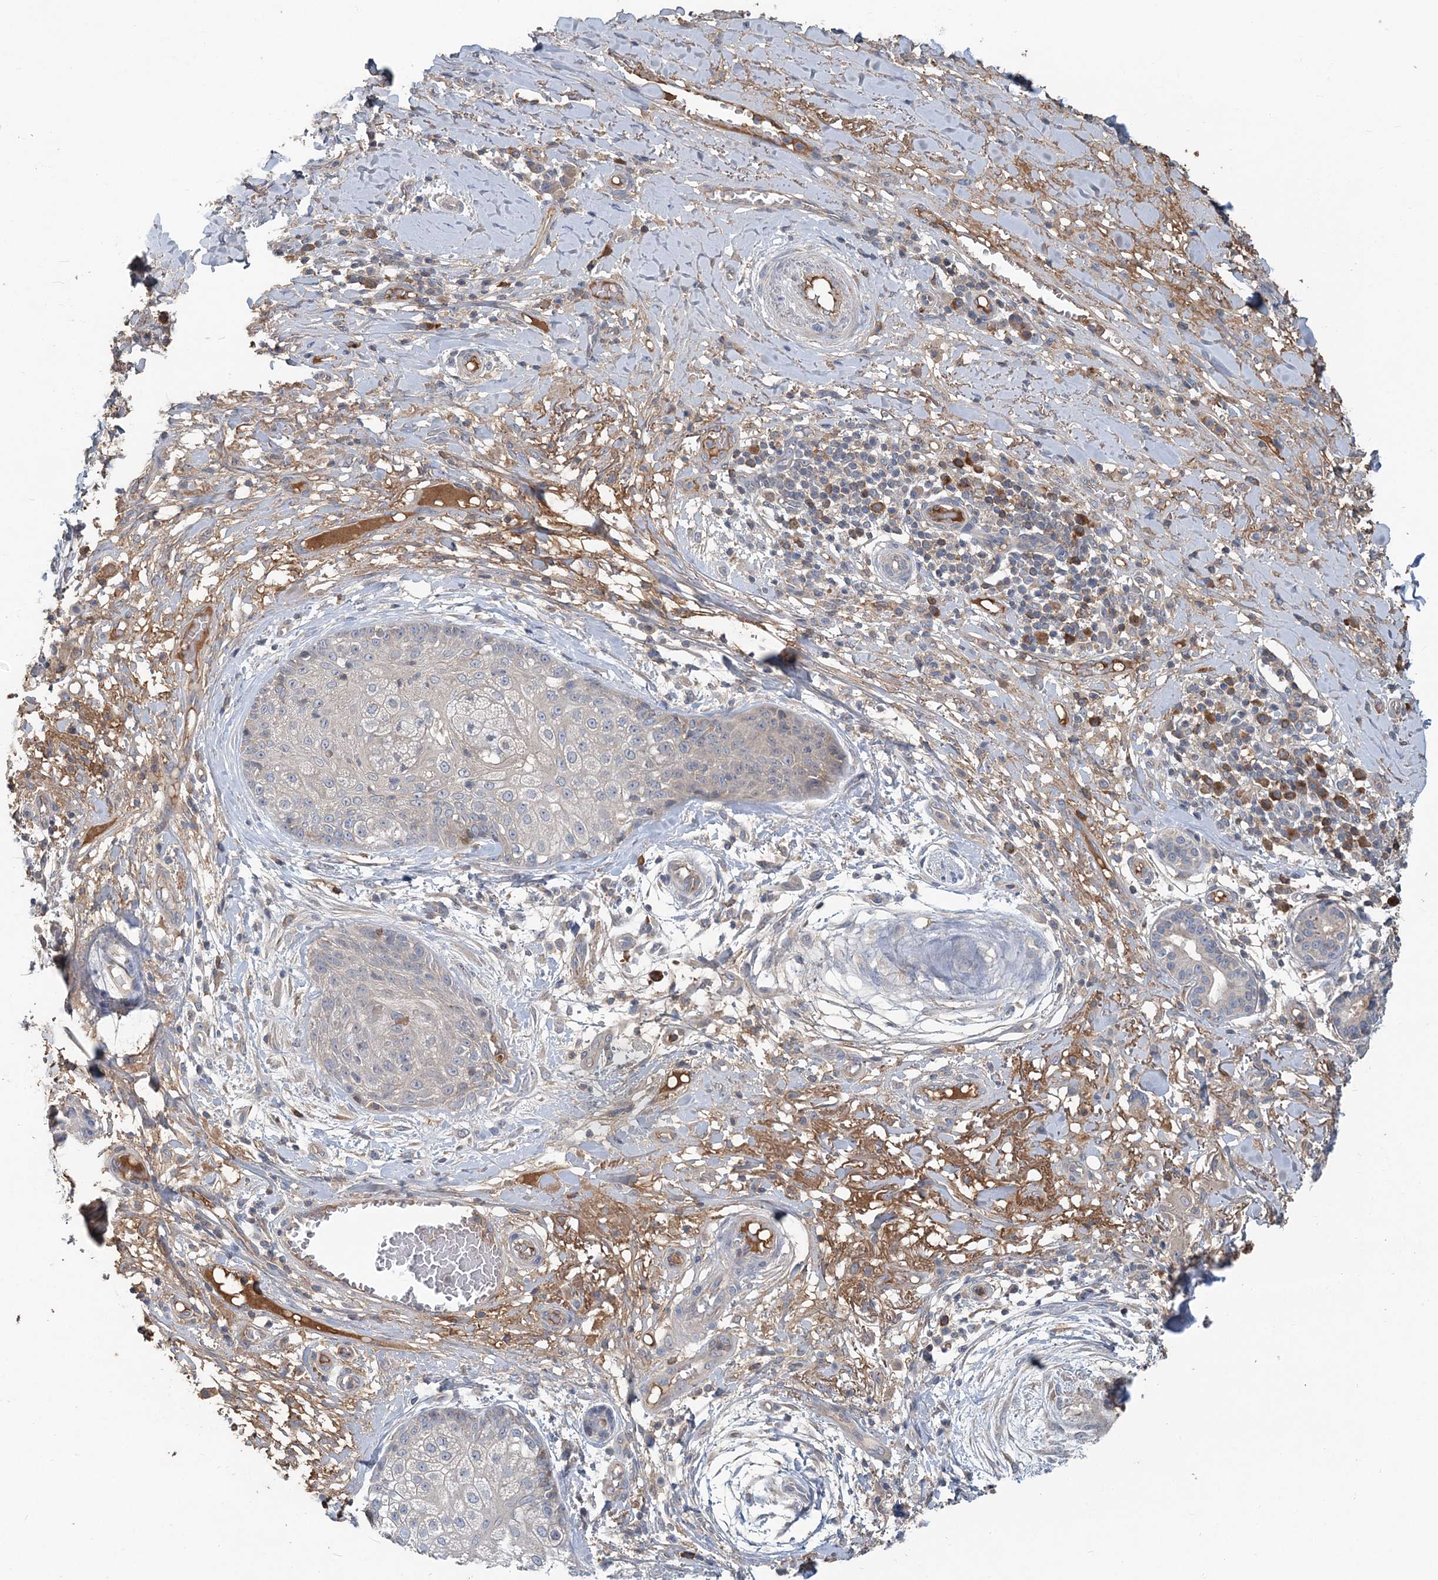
{"staining": {"intensity": "negative", "quantity": "none", "location": "none"}, "tissue": "skin cancer", "cell_type": "Tumor cells", "image_type": "cancer", "snomed": [{"axis": "morphology", "description": "Squamous cell carcinoma, NOS"}, {"axis": "topography", "description": "Skin"}], "caption": "Tumor cells show no significant protein expression in squamous cell carcinoma (skin). (DAB immunohistochemistry (IHC) with hematoxylin counter stain).", "gene": "RNF25", "patient": {"sex": "female", "age": 88}}